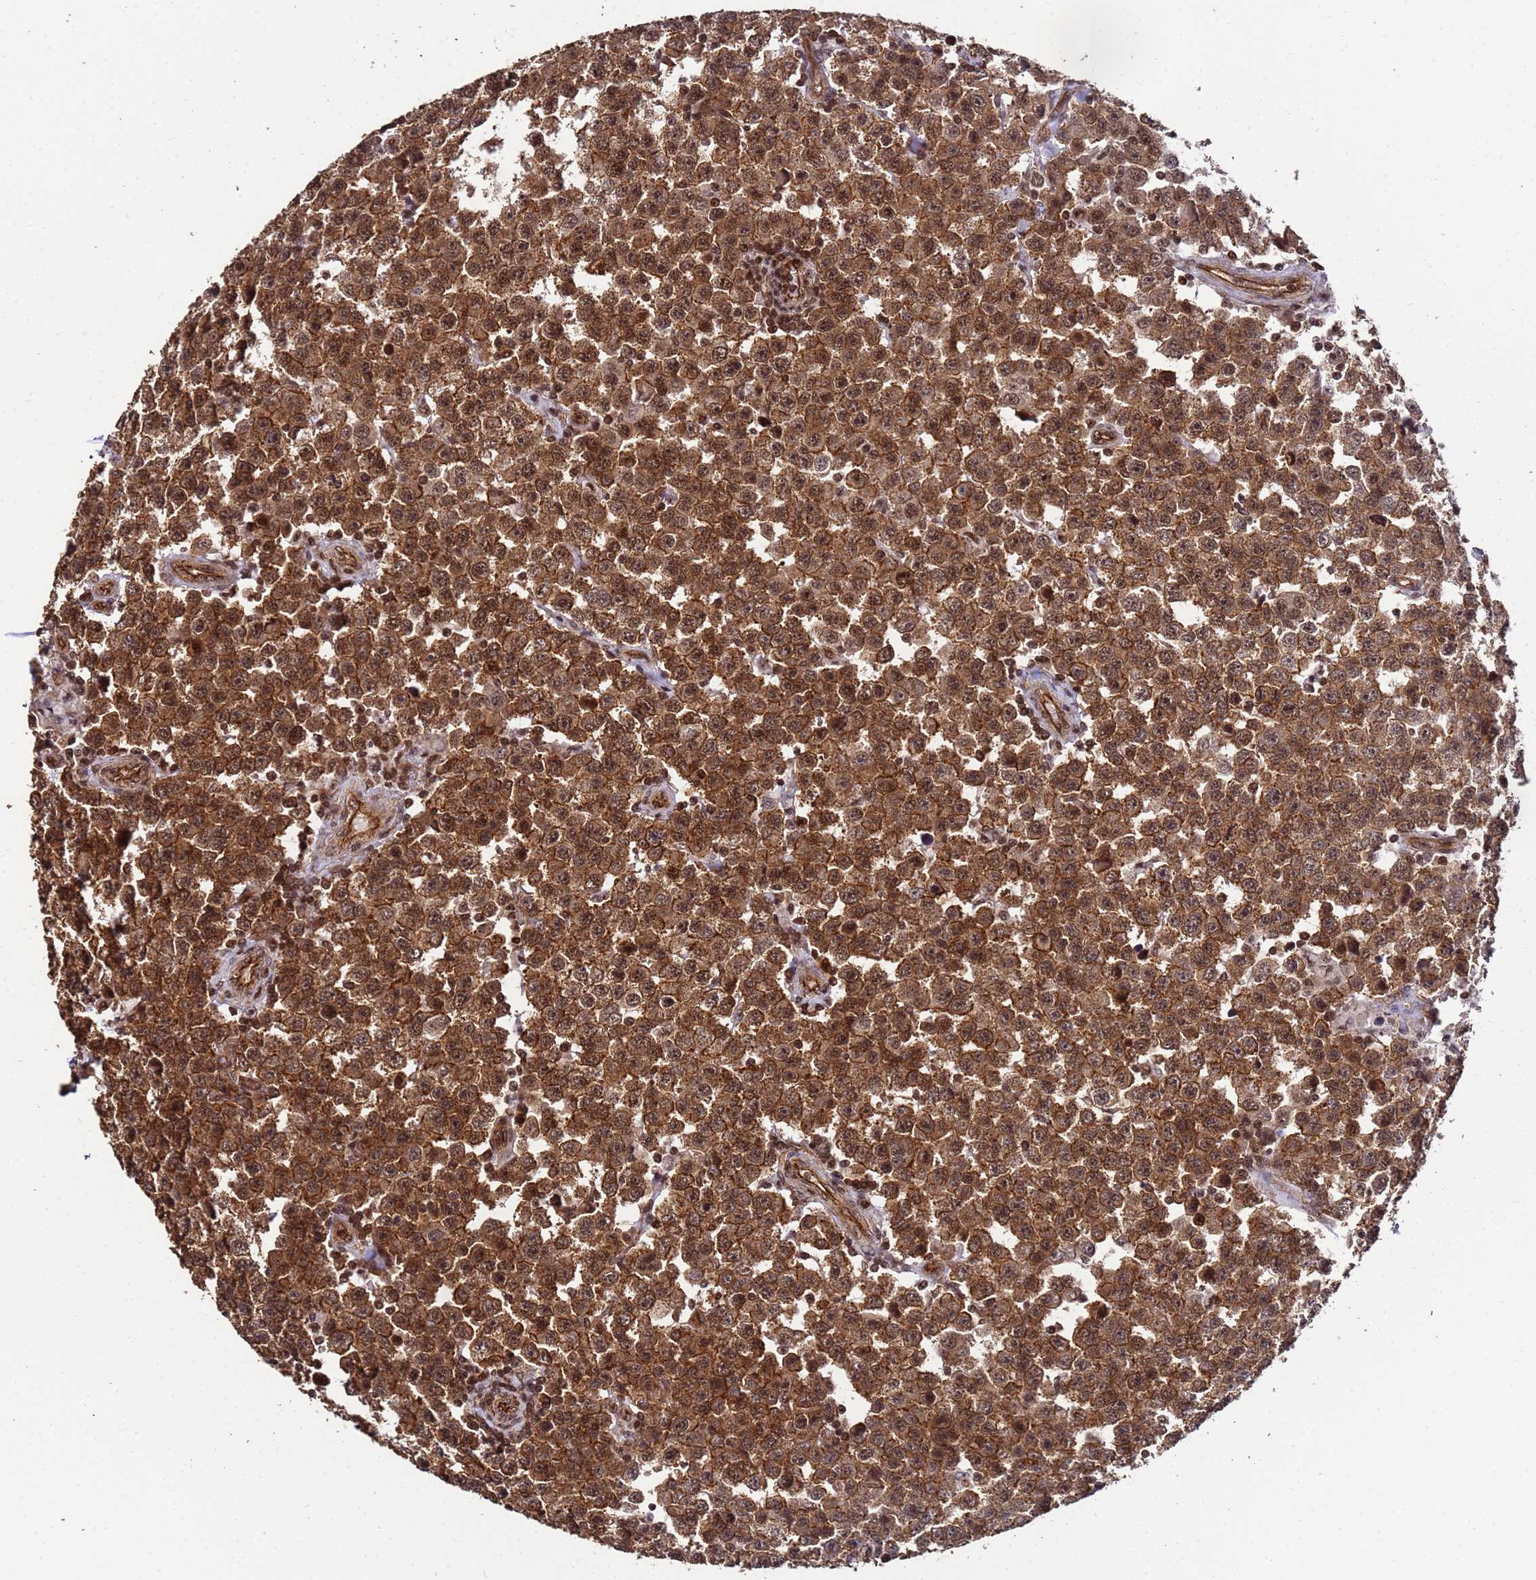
{"staining": {"intensity": "strong", "quantity": ">75%", "location": "cytoplasmic/membranous,nuclear"}, "tissue": "testis cancer", "cell_type": "Tumor cells", "image_type": "cancer", "snomed": [{"axis": "morphology", "description": "Seminoma, NOS"}, {"axis": "topography", "description": "Testis"}], "caption": "Protein staining of testis seminoma tissue exhibits strong cytoplasmic/membranous and nuclear expression in about >75% of tumor cells. (brown staining indicates protein expression, while blue staining denotes nuclei).", "gene": "SYF2", "patient": {"sex": "male", "age": 28}}